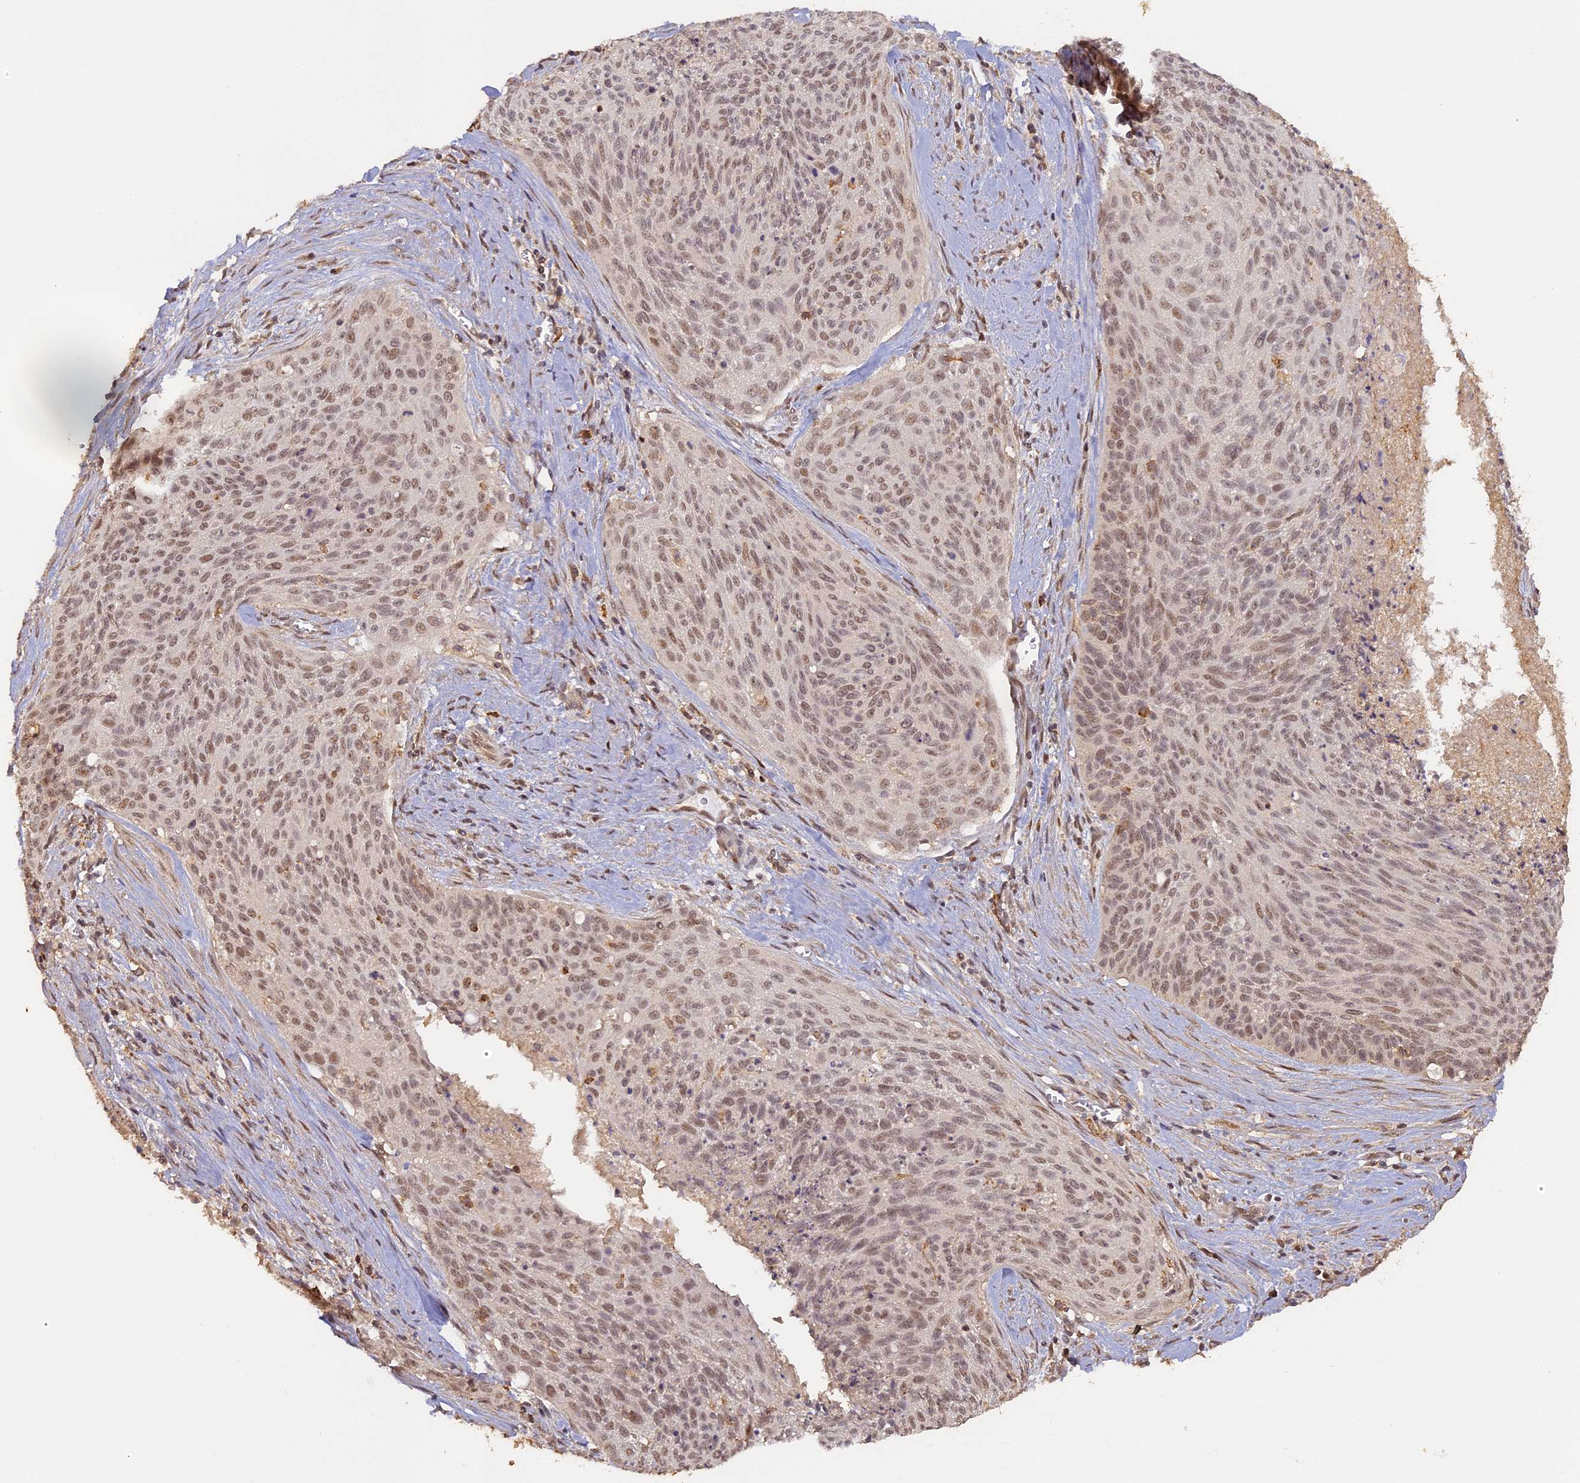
{"staining": {"intensity": "moderate", "quantity": ">75%", "location": "nuclear"}, "tissue": "cervical cancer", "cell_type": "Tumor cells", "image_type": "cancer", "snomed": [{"axis": "morphology", "description": "Squamous cell carcinoma, NOS"}, {"axis": "topography", "description": "Cervix"}], "caption": "Approximately >75% of tumor cells in human cervical squamous cell carcinoma display moderate nuclear protein positivity as visualized by brown immunohistochemical staining.", "gene": "MYBL2", "patient": {"sex": "female", "age": 55}}